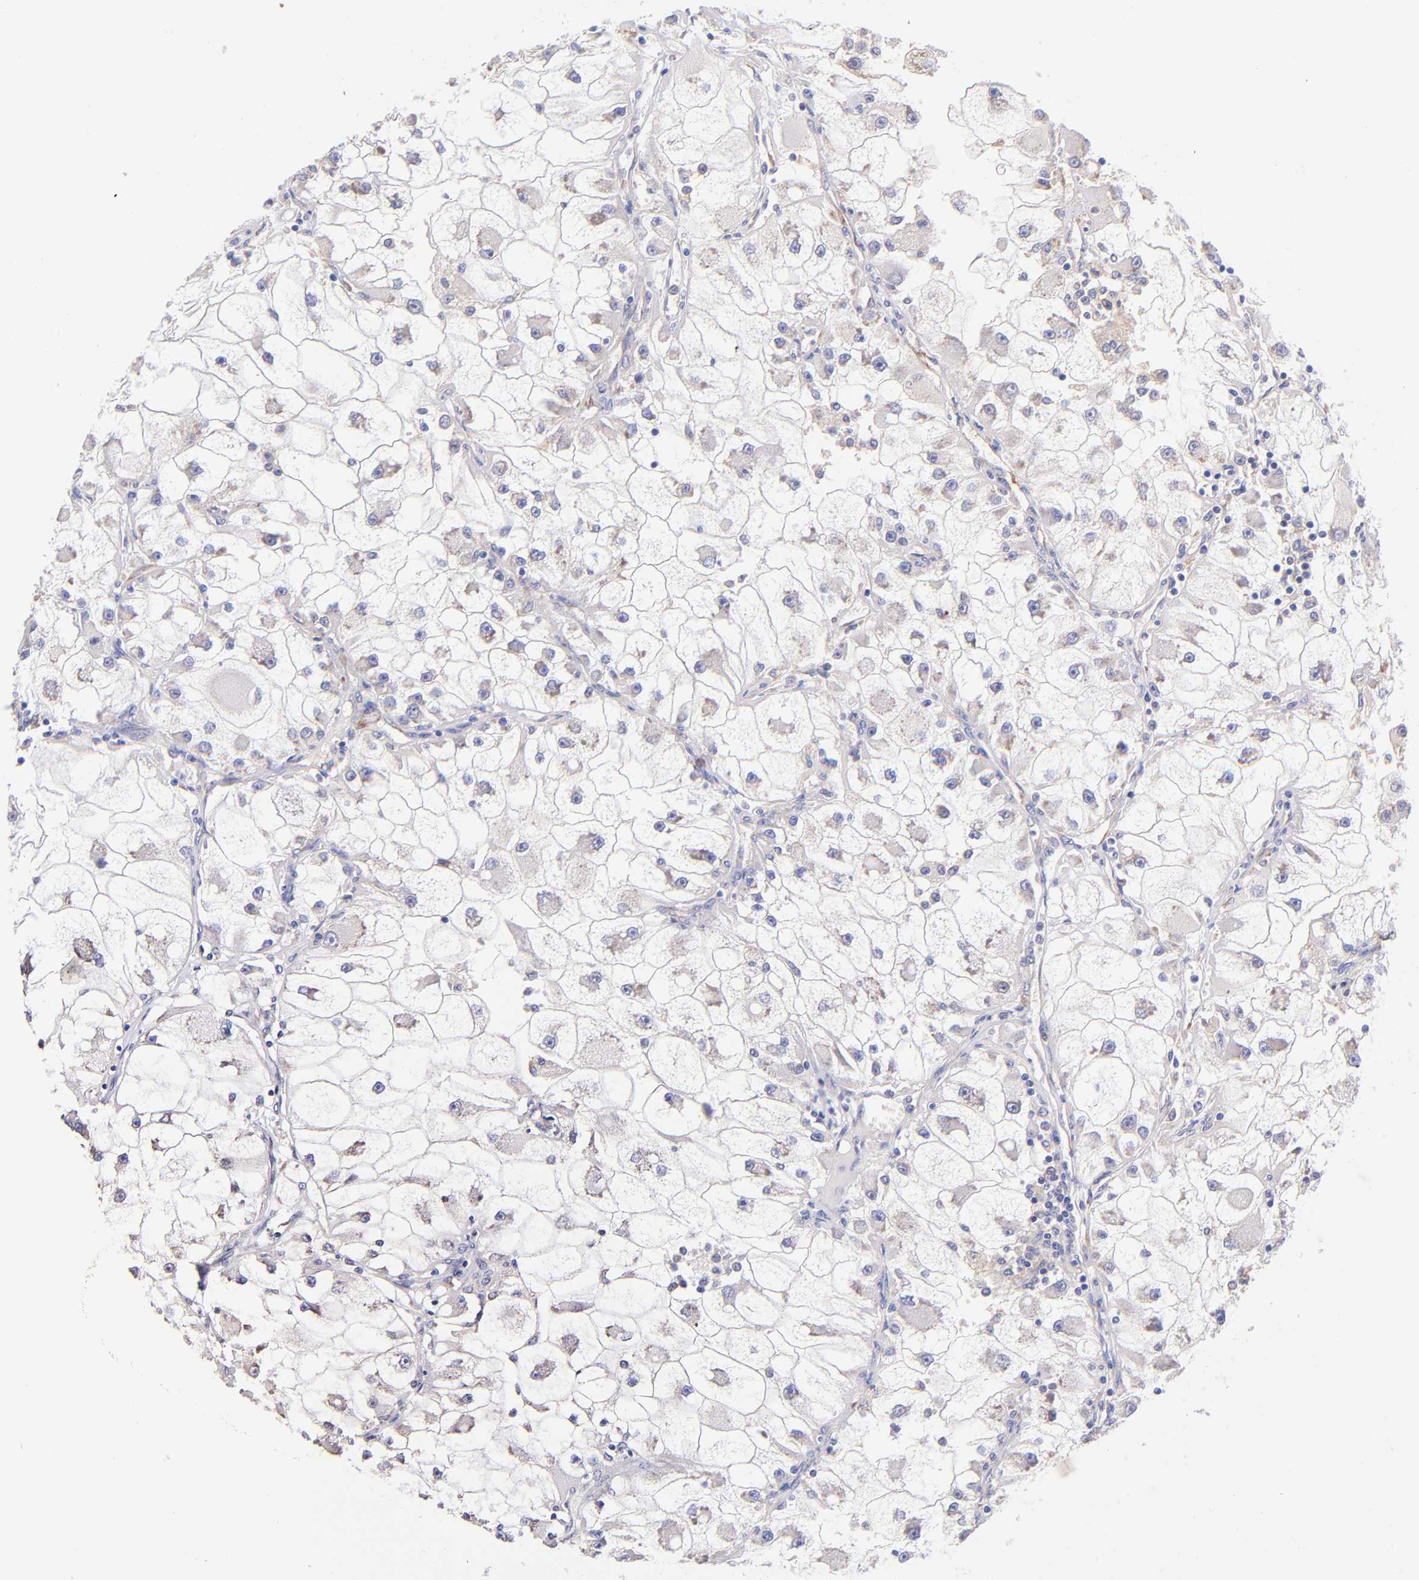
{"staining": {"intensity": "negative", "quantity": "none", "location": "none"}, "tissue": "renal cancer", "cell_type": "Tumor cells", "image_type": "cancer", "snomed": [{"axis": "morphology", "description": "Adenocarcinoma, NOS"}, {"axis": "topography", "description": "Kidney"}], "caption": "A high-resolution image shows IHC staining of adenocarcinoma (renal), which demonstrates no significant expression in tumor cells.", "gene": "RPL11", "patient": {"sex": "female", "age": 73}}